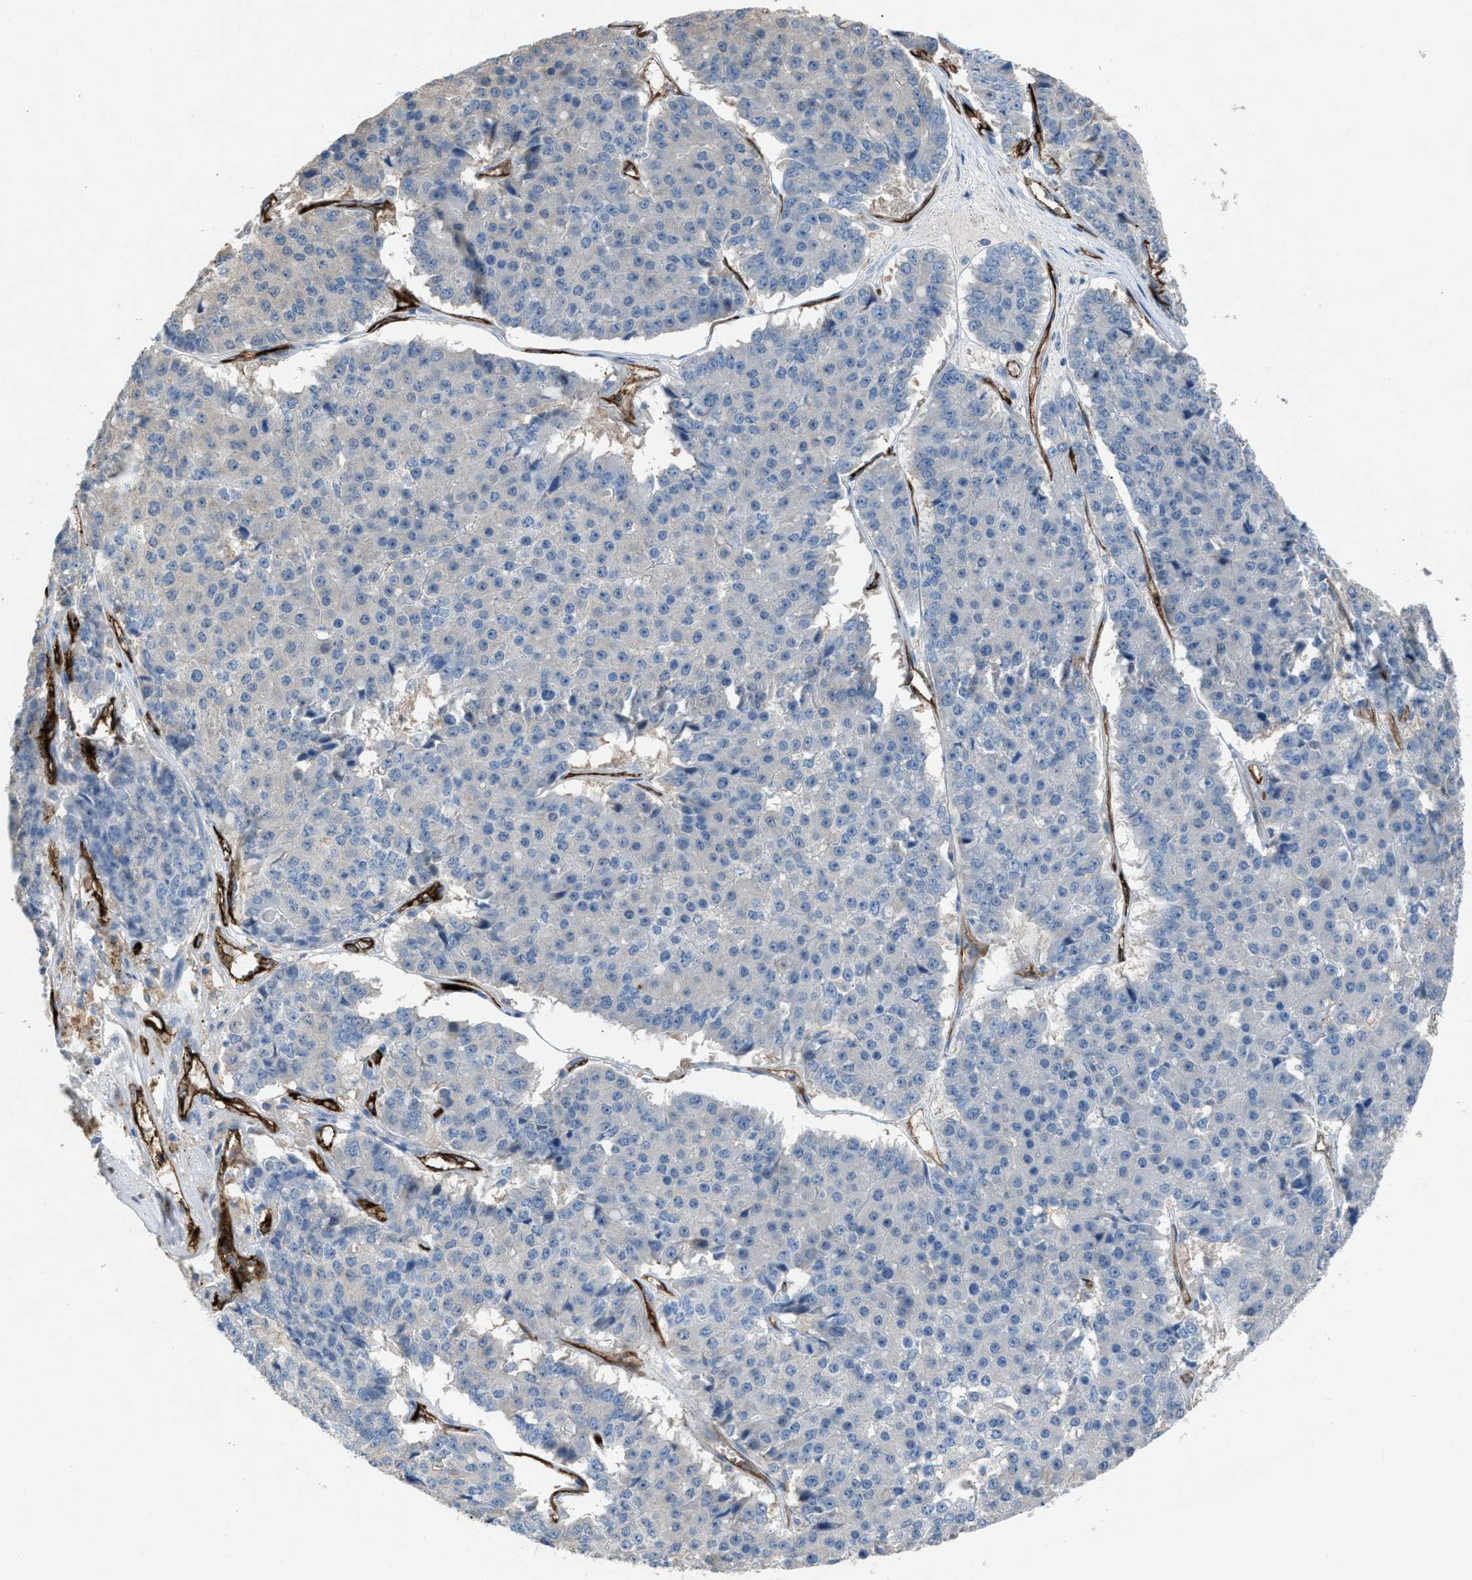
{"staining": {"intensity": "negative", "quantity": "none", "location": "none"}, "tissue": "pancreatic cancer", "cell_type": "Tumor cells", "image_type": "cancer", "snomed": [{"axis": "morphology", "description": "Adenocarcinoma, NOS"}, {"axis": "topography", "description": "Pancreas"}], "caption": "This is a histopathology image of immunohistochemistry (IHC) staining of pancreatic adenocarcinoma, which shows no staining in tumor cells. The staining was performed using DAB to visualize the protein expression in brown, while the nuclei were stained in blue with hematoxylin (Magnification: 20x).", "gene": "DYSF", "patient": {"sex": "male", "age": 50}}